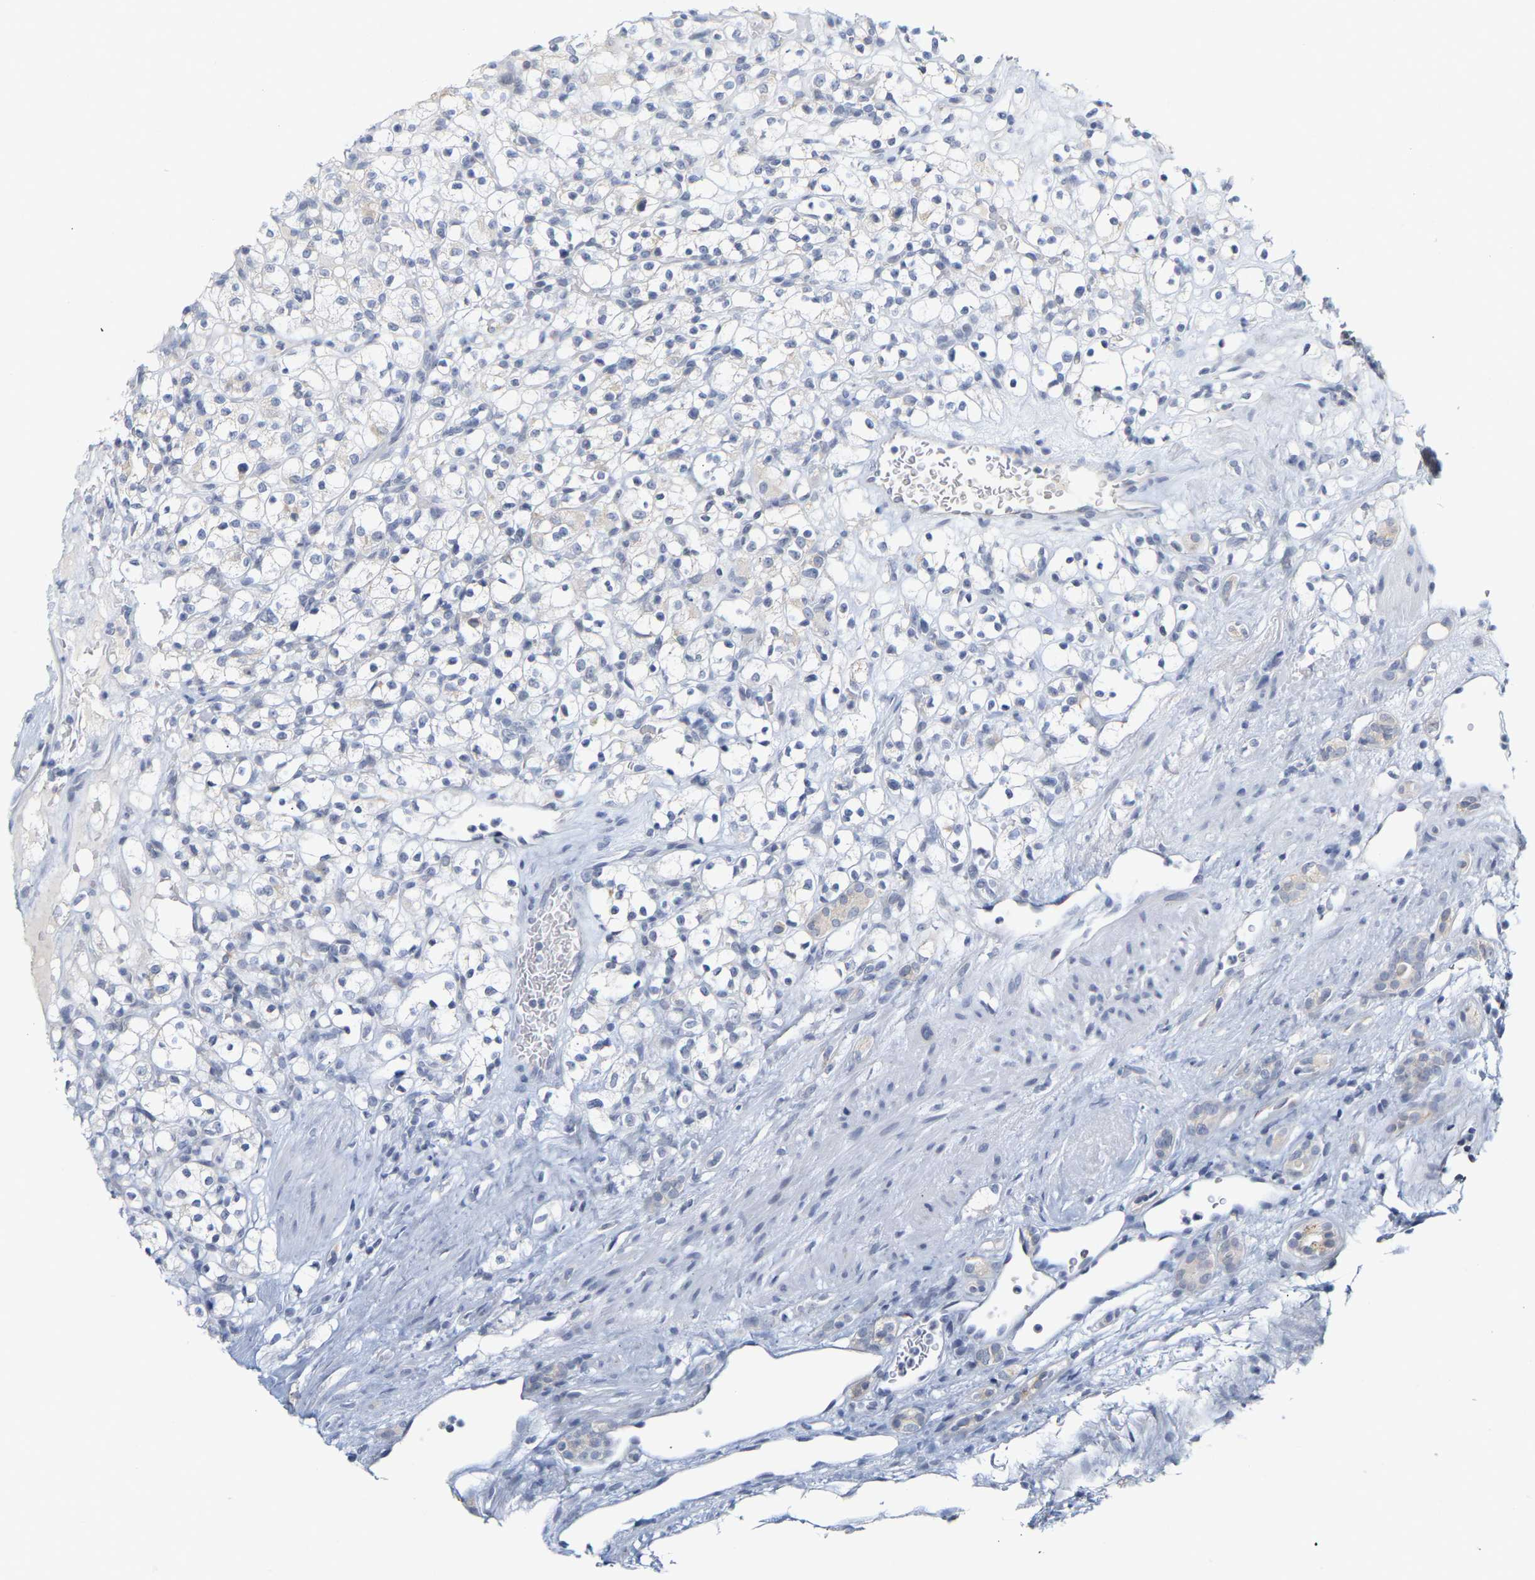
{"staining": {"intensity": "negative", "quantity": "none", "location": "none"}, "tissue": "renal cancer", "cell_type": "Tumor cells", "image_type": "cancer", "snomed": [{"axis": "morphology", "description": "Normal tissue, NOS"}, {"axis": "morphology", "description": "Adenocarcinoma, NOS"}, {"axis": "topography", "description": "Kidney"}], "caption": "Histopathology image shows no protein positivity in tumor cells of adenocarcinoma (renal) tissue.", "gene": "KRT76", "patient": {"sex": "female", "age": 72}}